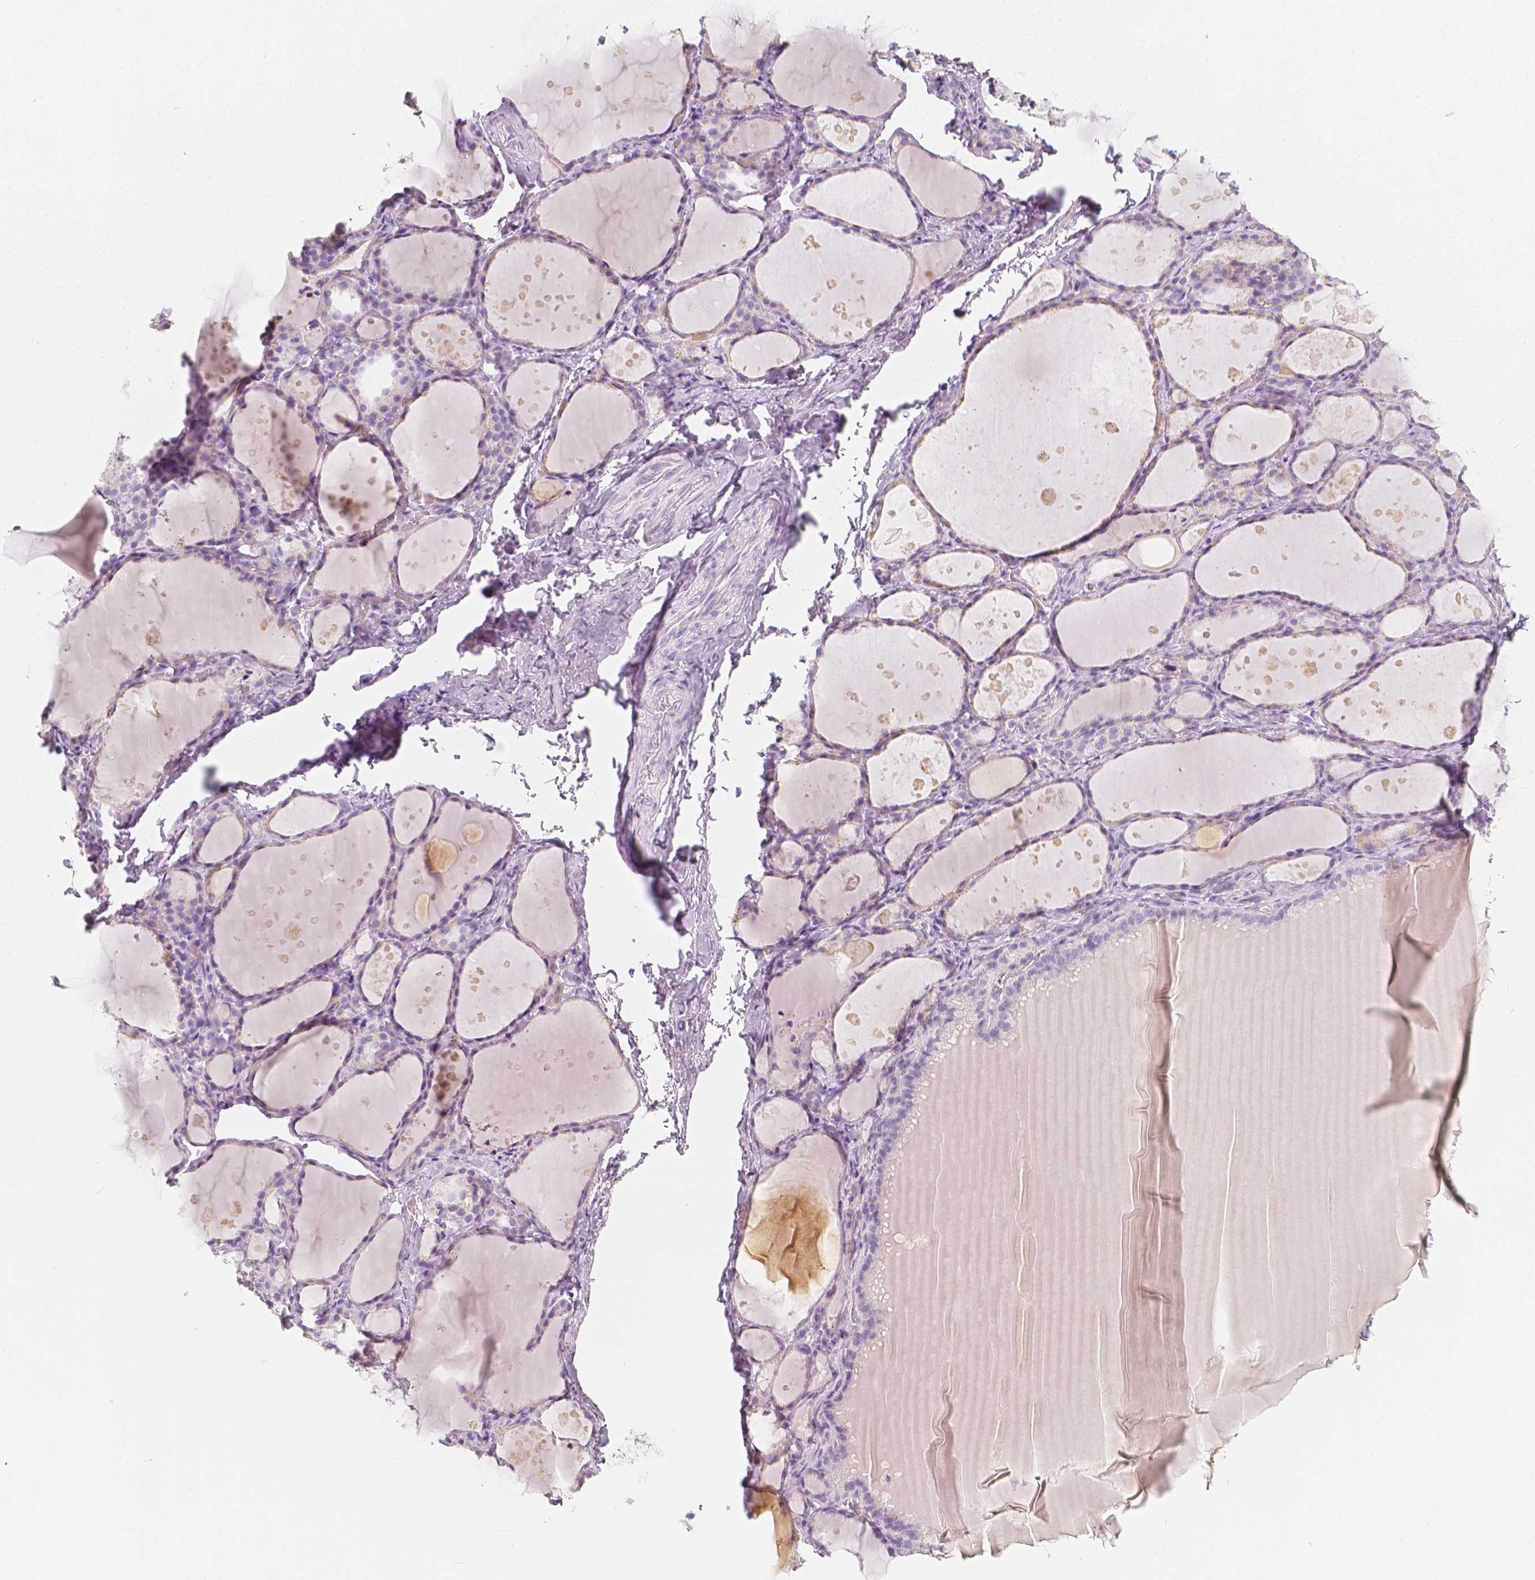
{"staining": {"intensity": "negative", "quantity": "none", "location": "none"}, "tissue": "thyroid gland", "cell_type": "Glandular cells", "image_type": "normal", "snomed": [{"axis": "morphology", "description": "Normal tissue, NOS"}, {"axis": "topography", "description": "Thyroid gland"}], "caption": "Glandular cells show no significant expression in unremarkable thyroid gland. The staining is performed using DAB (3,3'-diaminobenzidine) brown chromogen with nuclei counter-stained in using hematoxylin.", "gene": "RBFOX1", "patient": {"sex": "male", "age": 68}}